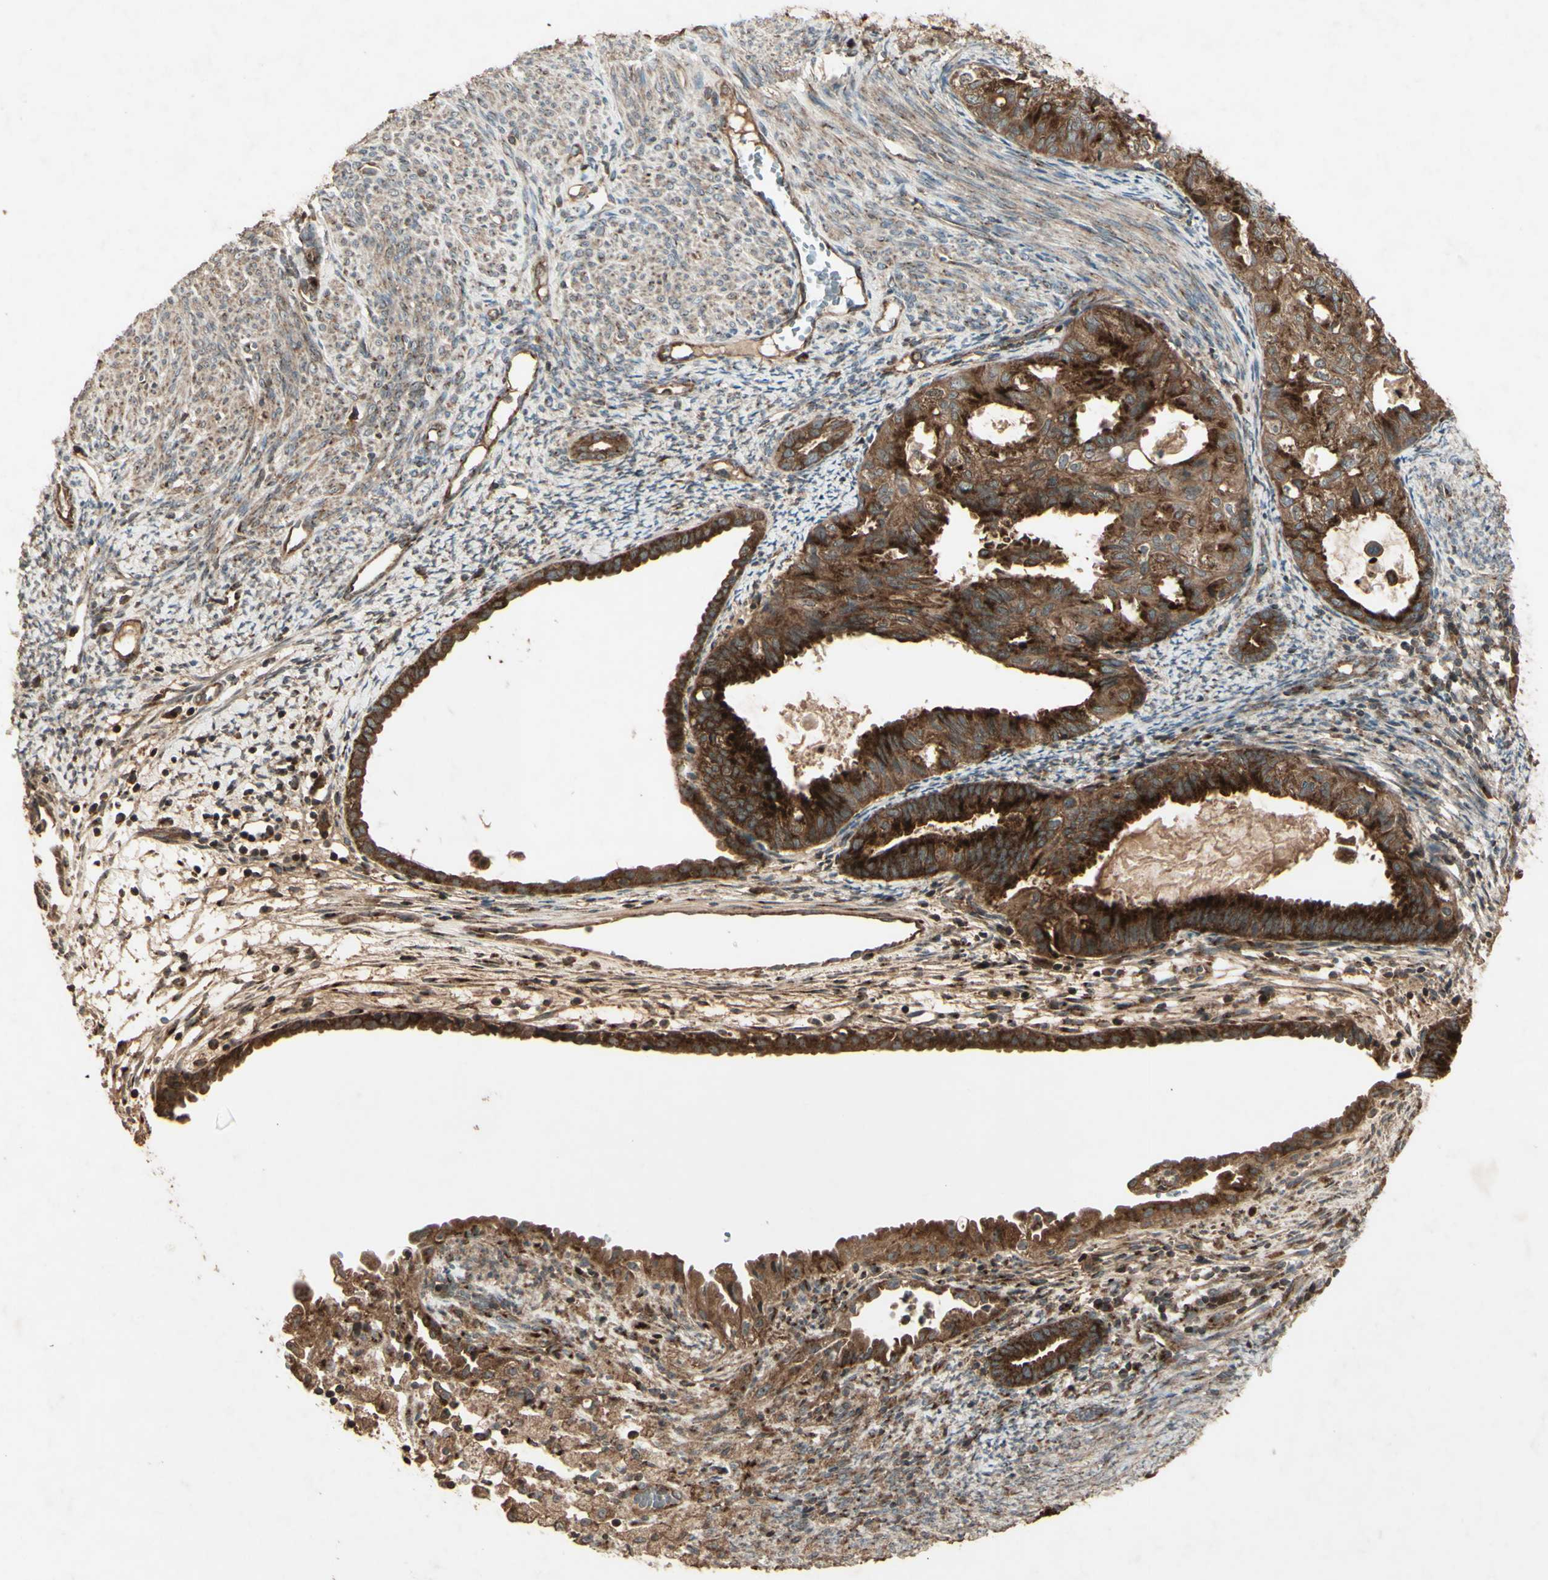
{"staining": {"intensity": "strong", "quantity": ">75%", "location": "cytoplasmic/membranous"}, "tissue": "cervical cancer", "cell_type": "Tumor cells", "image_type": "cancer", "snomed": [{"axis": "morphology", "description": "Normal tissue, NOS"}, {"axis": "morphology", "description": "Adenocarcinoma, NOS"}, {"axis": "topography", "description": "Cervix"}, {"axis": "topography", "description": "Endometrium"}], "caption": "A histopathology image of human adenocarcinoma (cervical) stained for a protein shows strong cytoplasmic/membranous brown staining in tumor cells.", "gene": "AP1G1", "patient": {"sex": "female", "age": 86}}